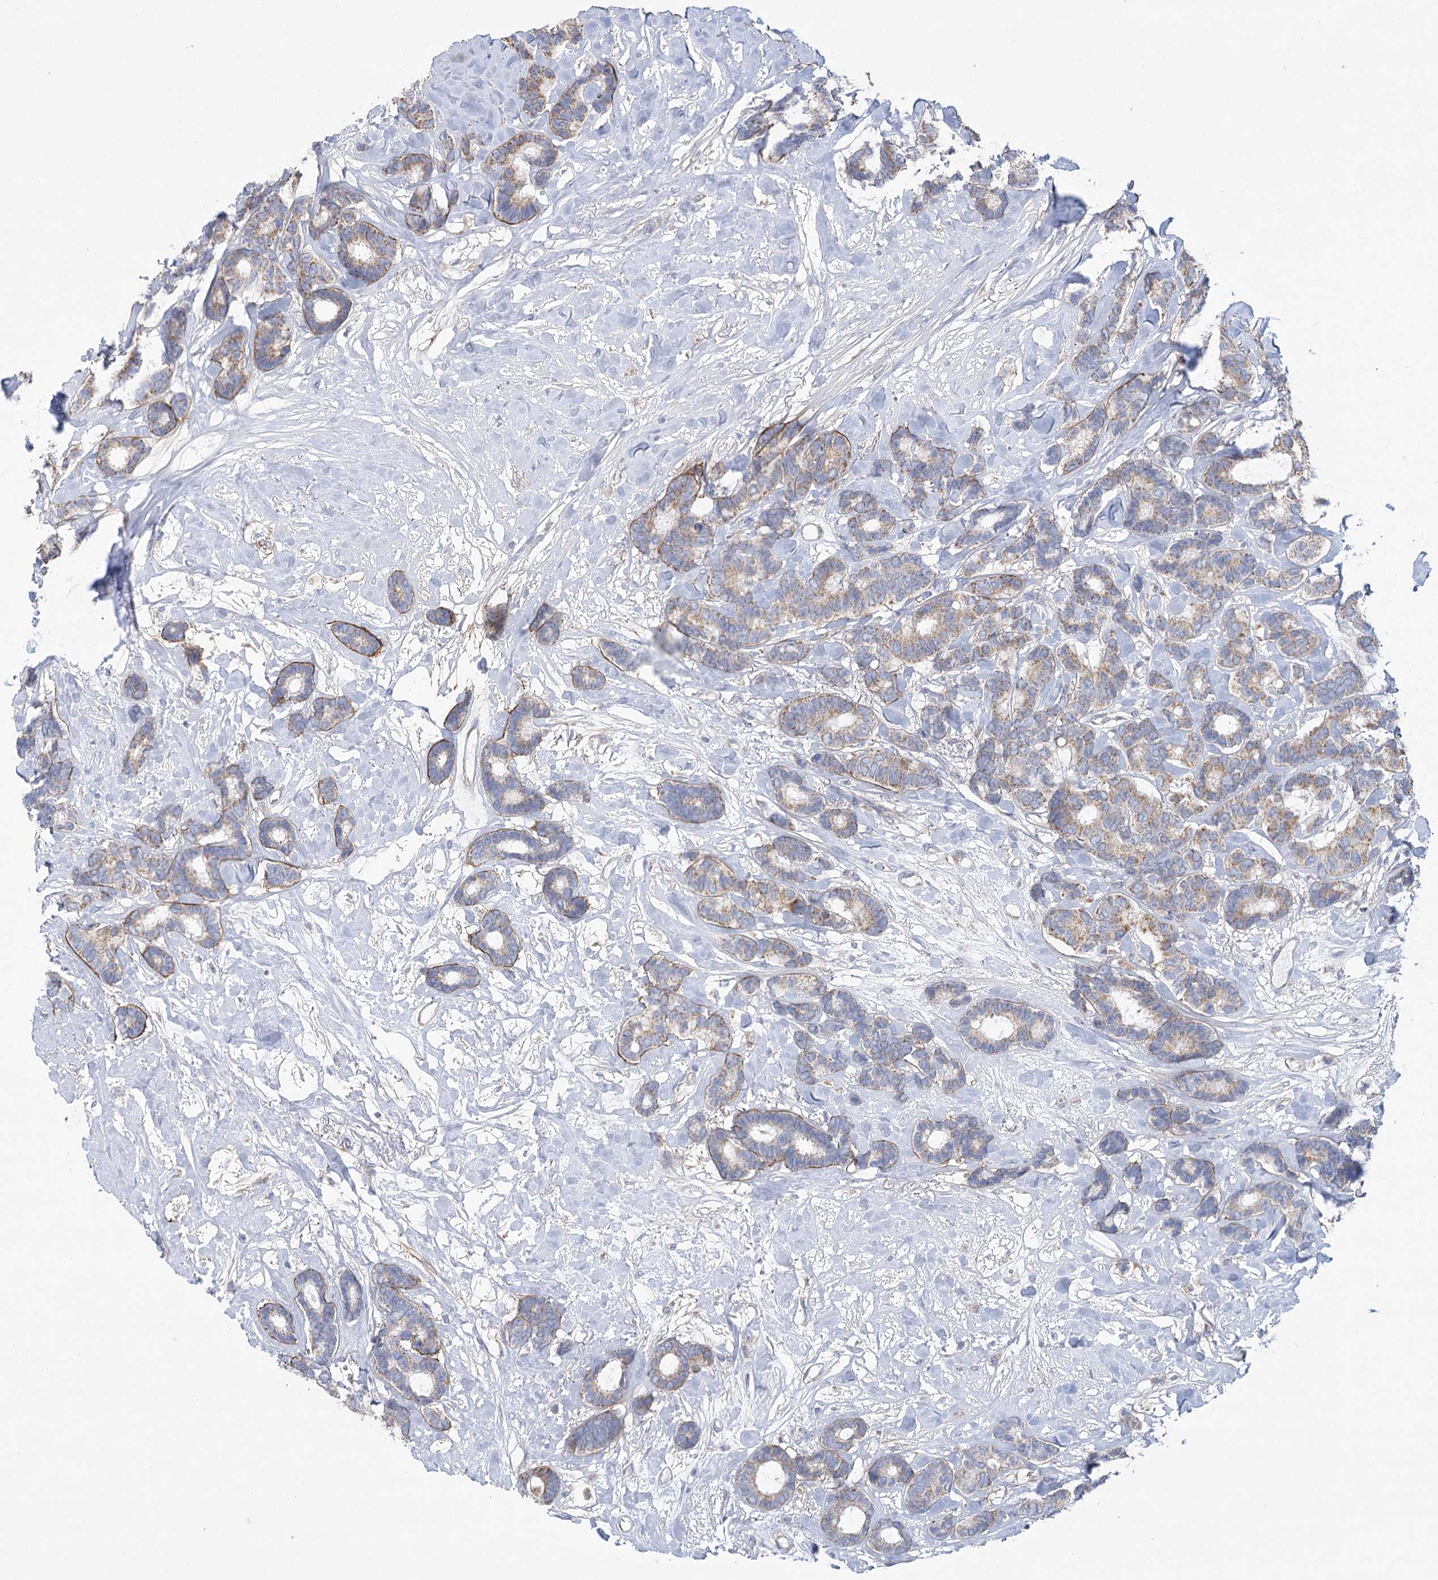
{"staining": {"intensity": "weak", "quantity": ">75%", "location": "cytoplasmic/membranous"}, "tissue": "breast cancer", "cell_type": "Tumor cells", "image_type": "cancer", "snomed": [{"axis": "morphology", "description": "Duct carcinoma"}, {"axis": "topography", "description": "Breast"}], "caption": "The micrograph shows staining of breast intraductal carcinoma, revealing weak cytoplasmic/membranous protein staining (brown color) within tumor cells. (brown staining indicates protein expression, while blue staining denotes nuclei).", "gene": "SNX7", "patient": {"sex": "female", "age": 87}}